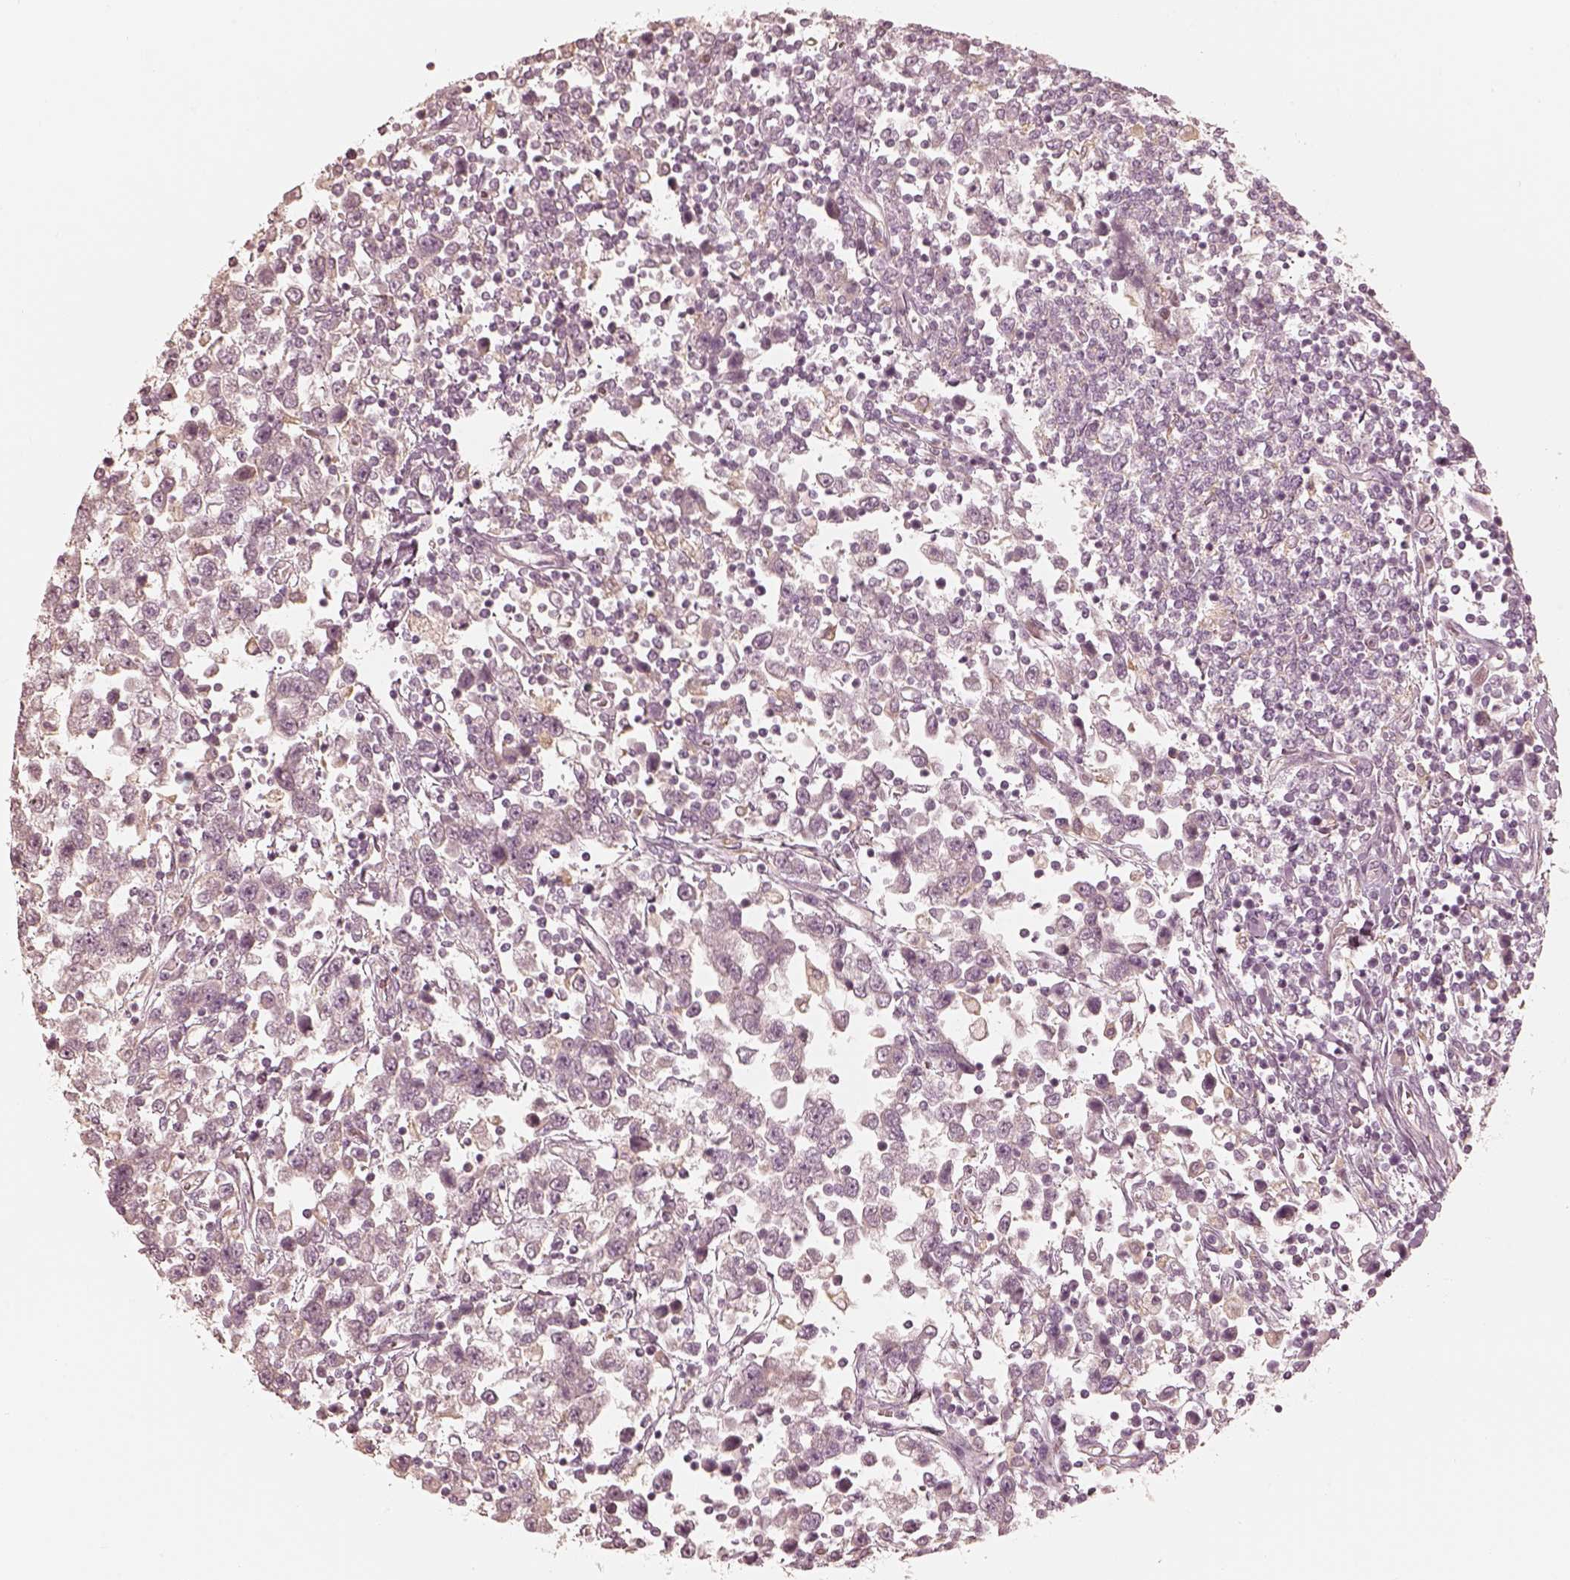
{"staining": {"intensity": "negative", "quantity": "none", "location": "none"}, "tissue": "testis cancer", "cell_type": "Tumor cells", "image_type": "cancer", "snomed": [{"axis": "morphology", "description": "Seminoma, NOS"}, {"axis": "topography", "description": "Testis"}], "caption": "There is no significant staining in tumor cells of seminoma (testis).", "gene": "FMNL2", "patient": {"sex": "male", "age": 34}}